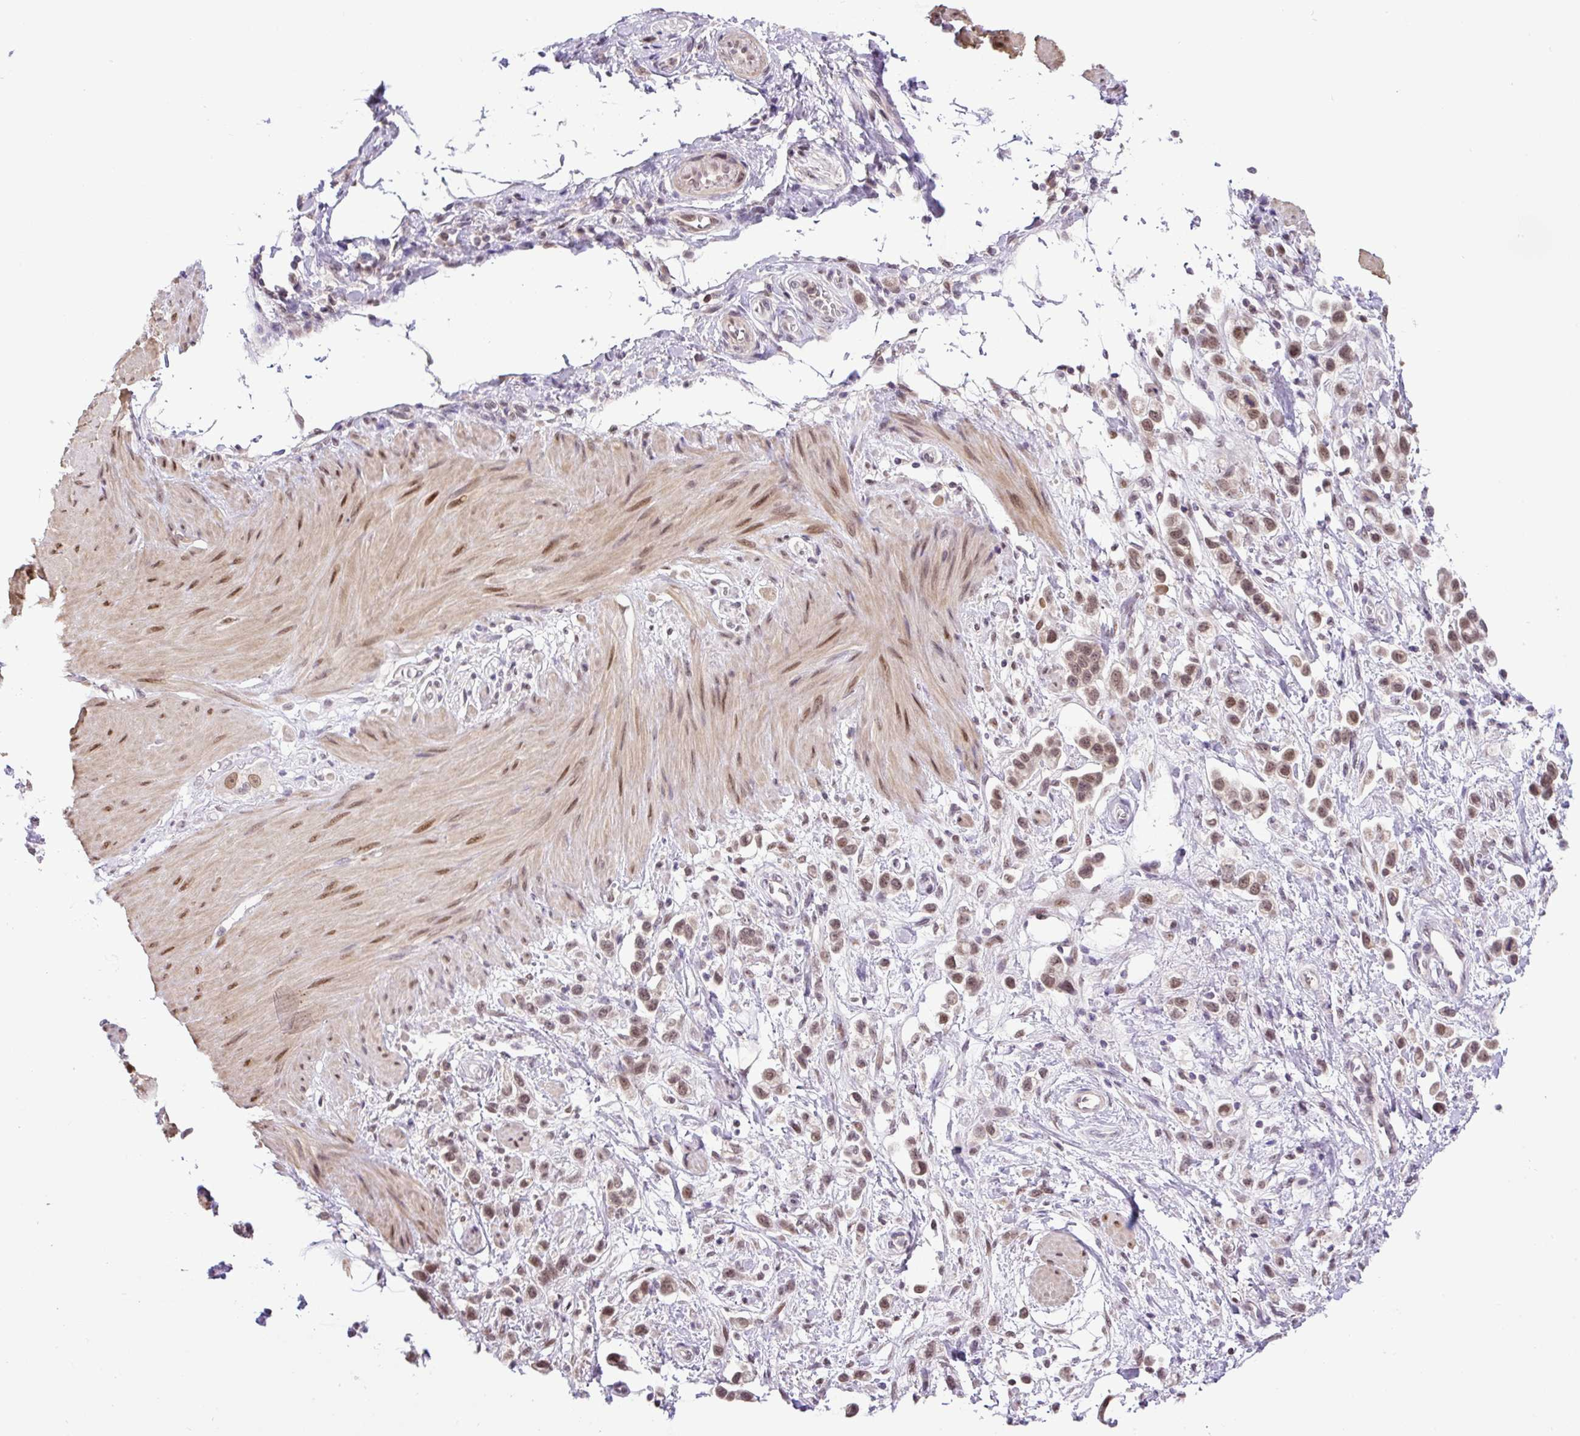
{"staining": {"intensity": "moderate", "quantity": ">75%", "location": "nuclear"}, "tissue": "stomach cancer", "cell_type": "Tumor cells", "image_type": "cancer", "snomed": [{"axis": "morphology", "description": "Adenocarcinoma, NOS"}, {"axis": "topography", "description": "Stomach"}], "caption": "Immunohistochemical staining of adenocarcinoma (stomach) demonstrates medium levels of moderate nuclear protein positivity in approximately >75% of tumor cells.", "gene": "KPNA1", "patient": {"sex": "female", "age": 65}}